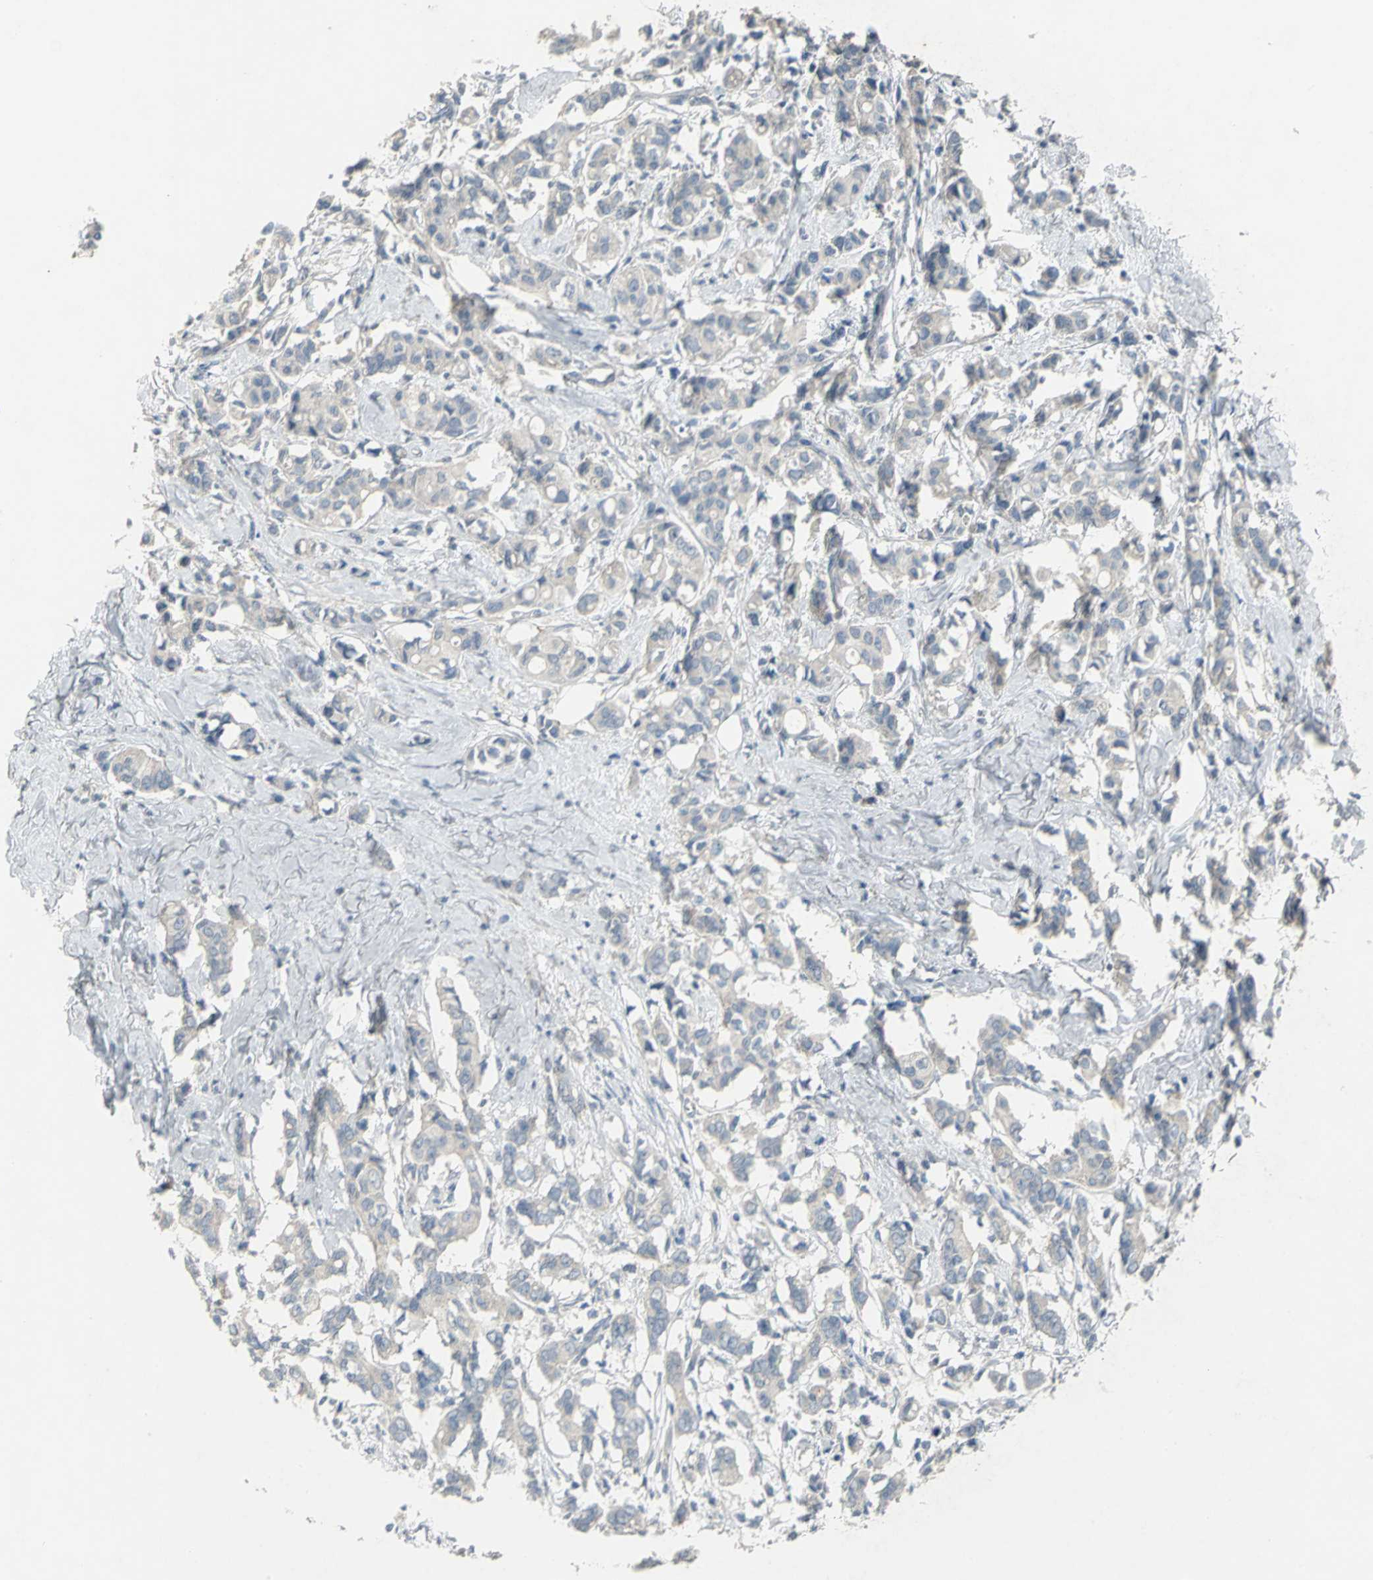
{"staining": {"intensity": "negative", "quantity": "none", "location": "none"}, "tissue": "breast cancer", "cell_type": "Tumor cells", "image_type": "cancer", "snomed": [{"axis": "morphology", "description": "Duct carcinoma"}, {"axis": "topography", "description": "Breast"}], "caption": "Protein analysis of breast cancer exhibits no significant expression in tumor cells.", "gene": "PTGDS", "patient": {"sex": "female", "age": 84}}